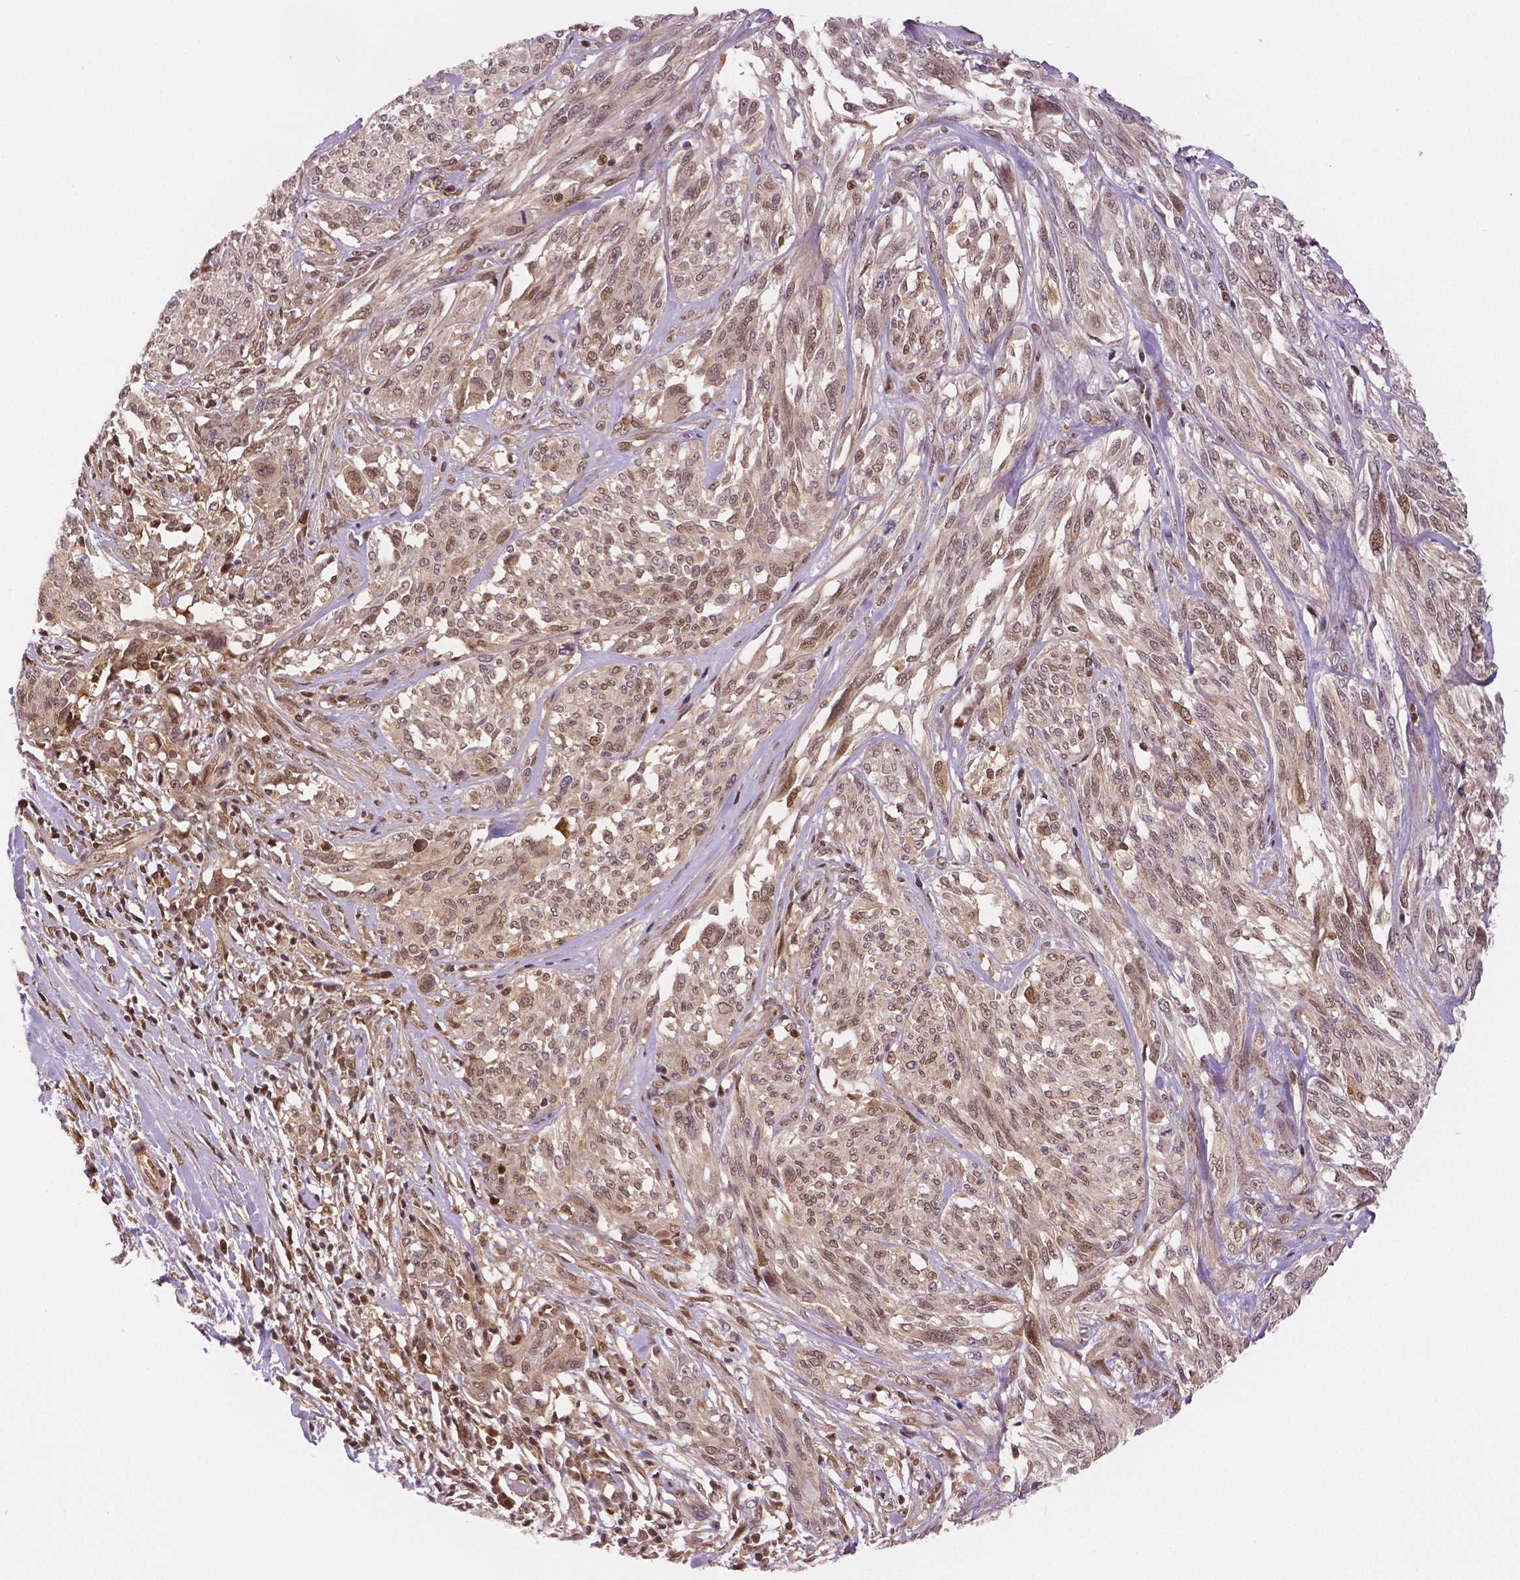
{"staining": {"intensity": "weak", "quantity": ">75%", "location": "cytoplasmic/membranous,nuclear"}, "tissue": "melanoma", "cell_type": "Tumor cells", "image_type": "cancer", "snomed": [{"axis": "morphology", "description": "Malignant melanoma, NOS"}, {"axis": "topography", "description": "Skin"}], "caption": "Immunohistochemistry (DAB) staining of human melanoma shows weak cytoplasmic/membranous and nuclear protein positivity in about >75% of tumor cells.", "gene": "STAT3", "patient": {"sex": "female", "age": 91}}